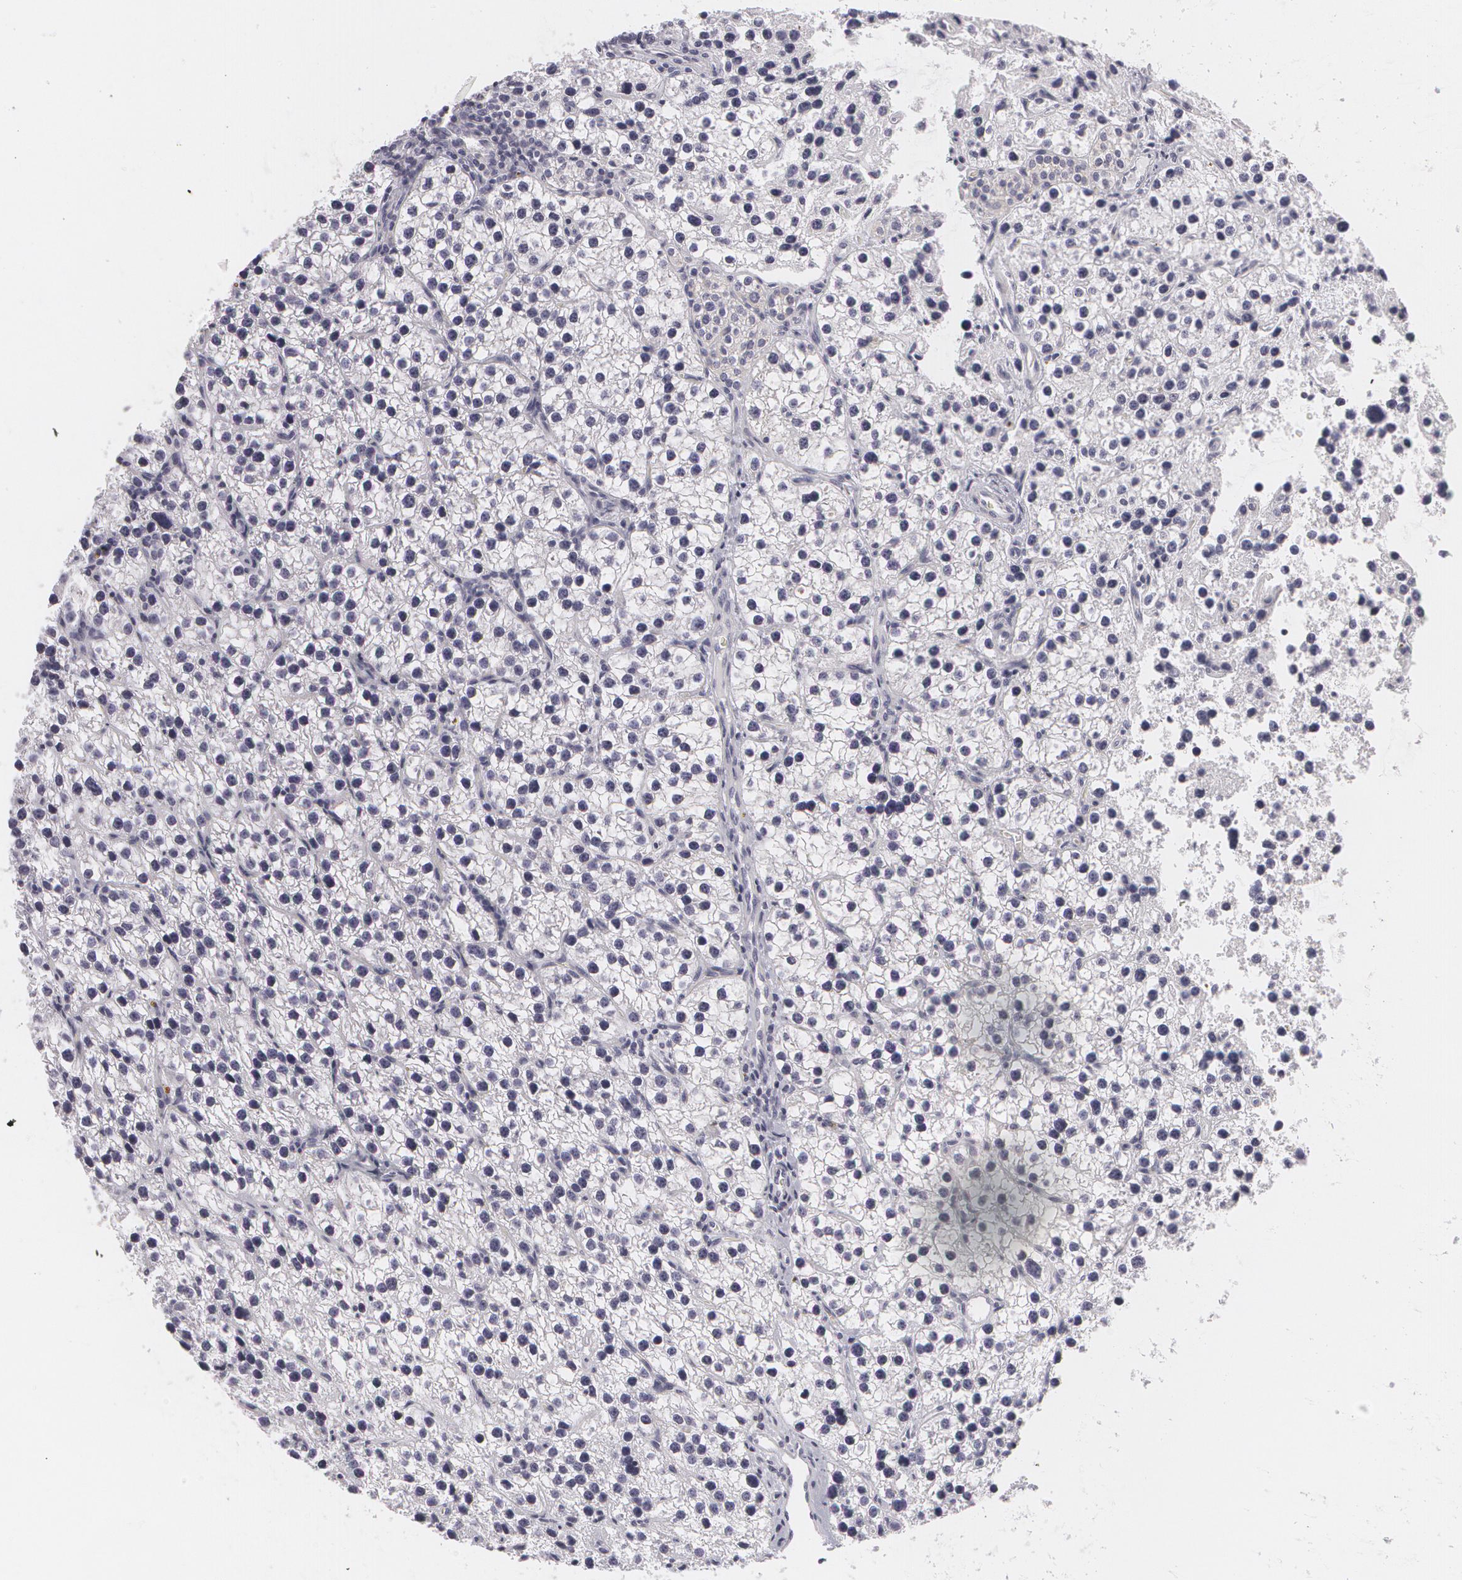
{"staining": {"intensity": "negative", "quantity": "none", "location": "none"}, "tissue": "parathyroid gland", "cell_type": "Glandular cells", "image_type": "normal", "snomed": [{"axis": "morphology", "description": "Normal tissue, NOS"}, {"axis": "topography", "description": "Parathyroid gland"}], "caption": "High power microscopy histopathology image of an IHC photomicrograph of benign parathyroid gland, revealing no significant positivity in glandular cells.", "gene": "MBNL3", "patient": {"sex": "female", "age": 54}}